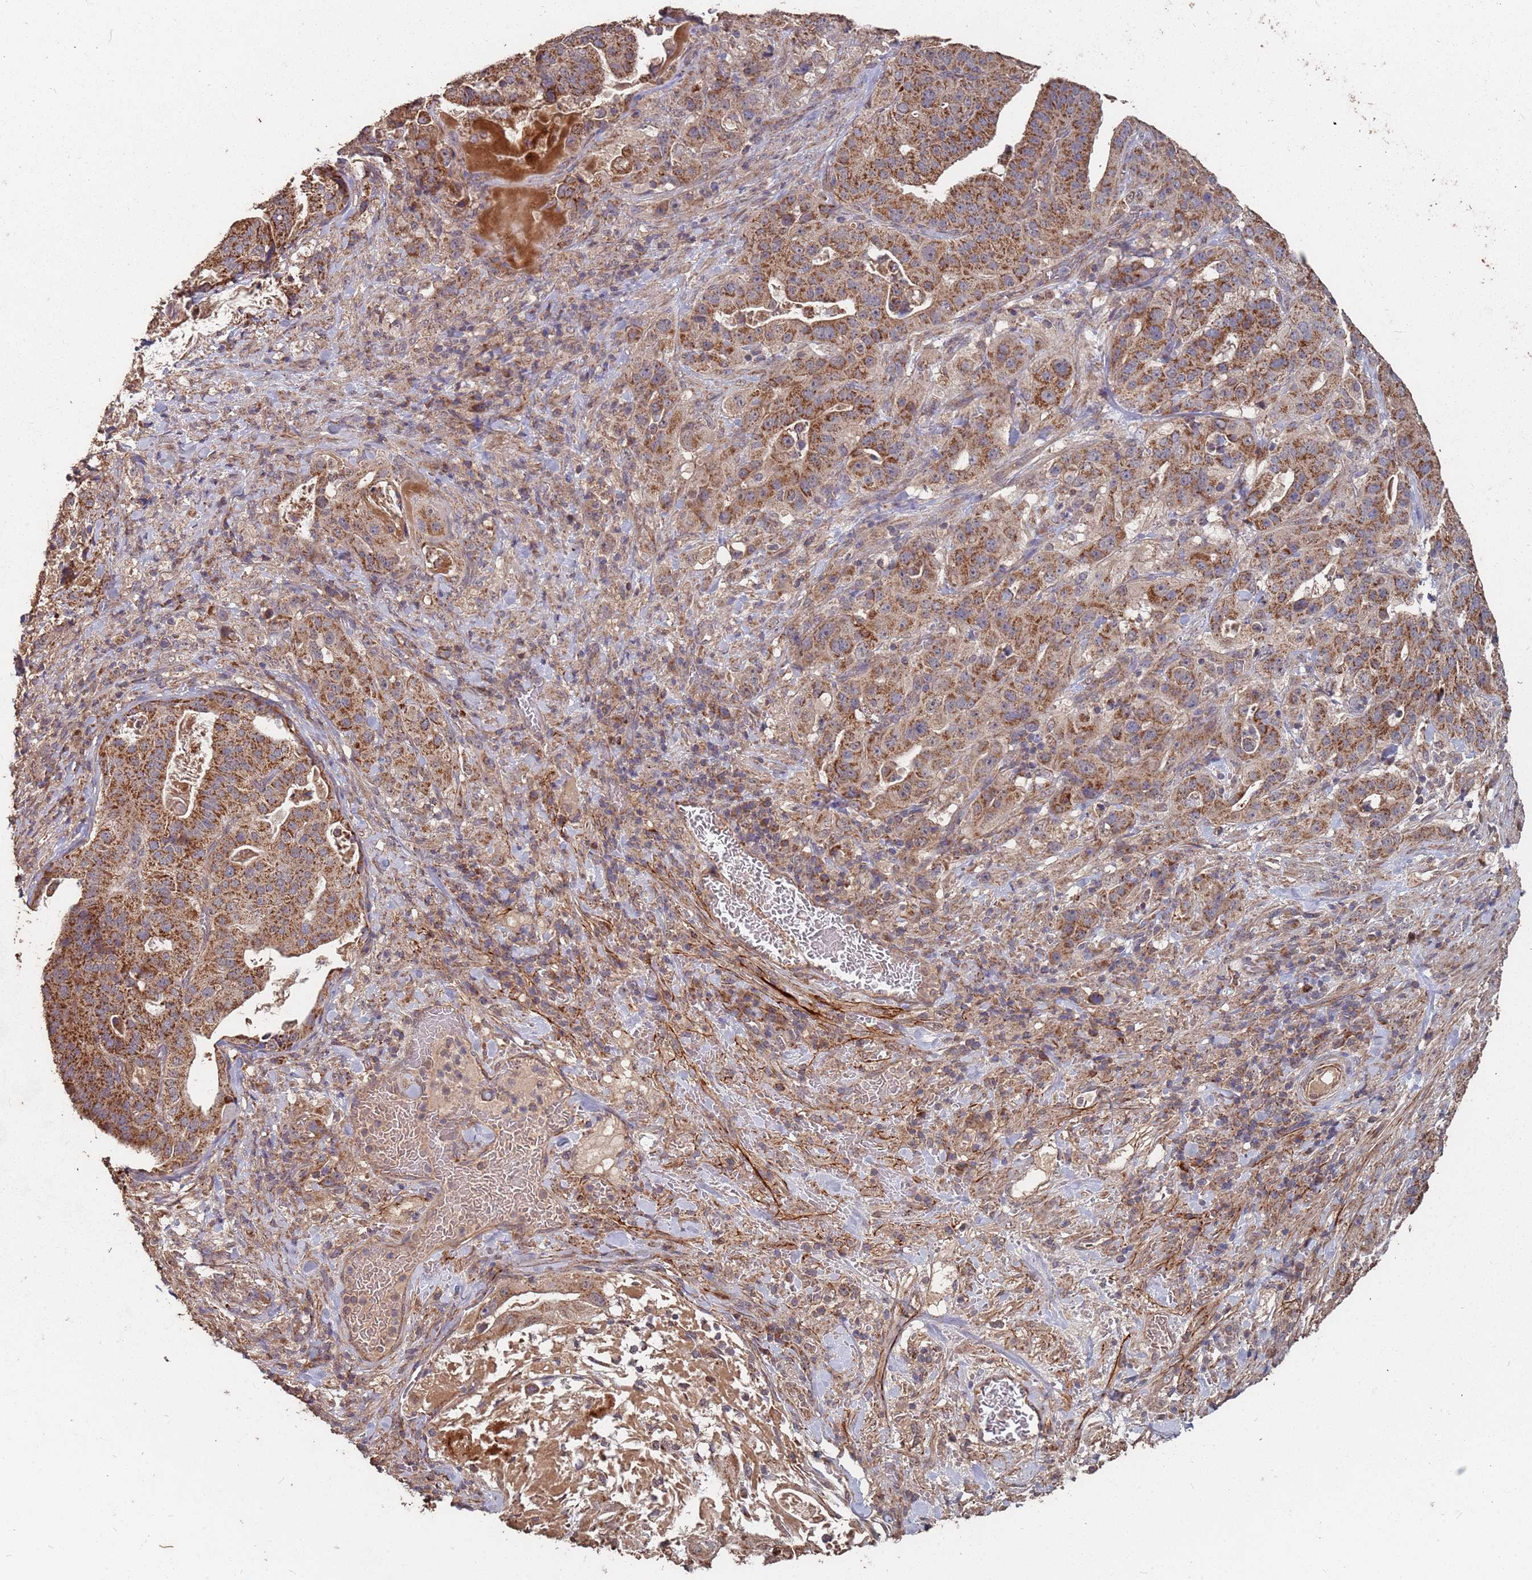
{"staining": {"intensity": "strong", "quantity": ">75%", "location": "cytoplasmic/membranous"}, "tissue": "stomach cancer", "cell_type": "Tumor cells", "image_type": "cancer", "snomed": [{"axis": "morphology", "description": "Adenocarcinoma, NOS"}, {"axis": "topography", "description": "Stomach"}], "caption": "A photomicrograph showing strong cytoplasmic/membranous positivity in about >75% of tumor cells in stomach cancer (adenocarcinoma), as visualized by brown immunohistochemical staining.", "gene": "PRORP", "patient": {"sex": "male", "age": 48}}